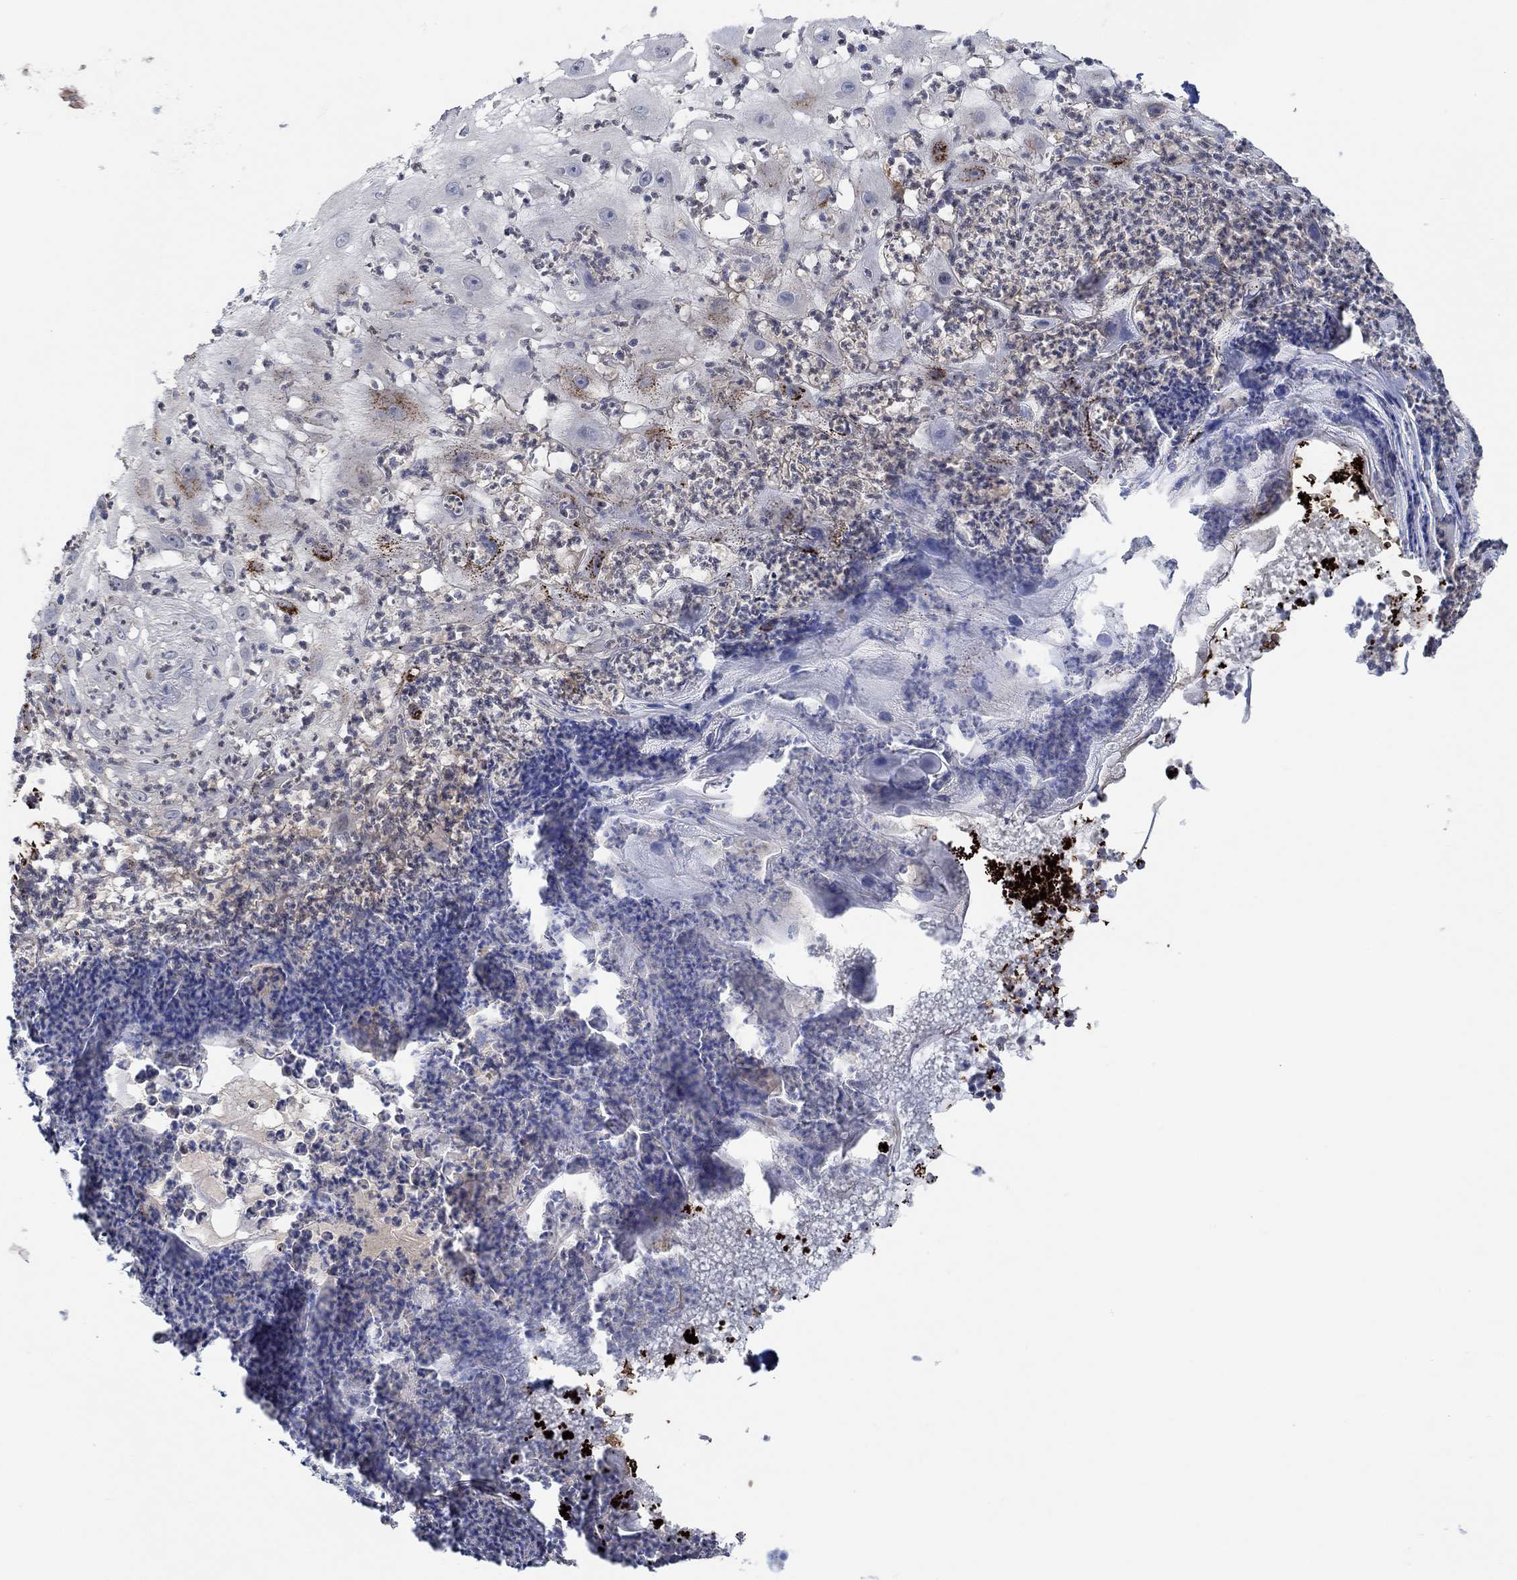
{"staining": {"intensity": "negative", "quantity": "none", "location": "none"}, "tissue": "skin cancer", "cell_type": "Tumor cells", "image_type": "cancer", "snomed": [{"axis": "morphology", "description": "Normal tissue, NOS"}, {"axis": "morphology", "description": "Squamous cell carcinoma, NOS"}, {"axis": "topography", "description": "Skin"}], "caption": "Skin squamous cell carcinoma was stained to show a protein in brown. There is no significant positivity in tumor cells.", "gene": "MPP1", "patient": {"sex": "male", "age": 79}}